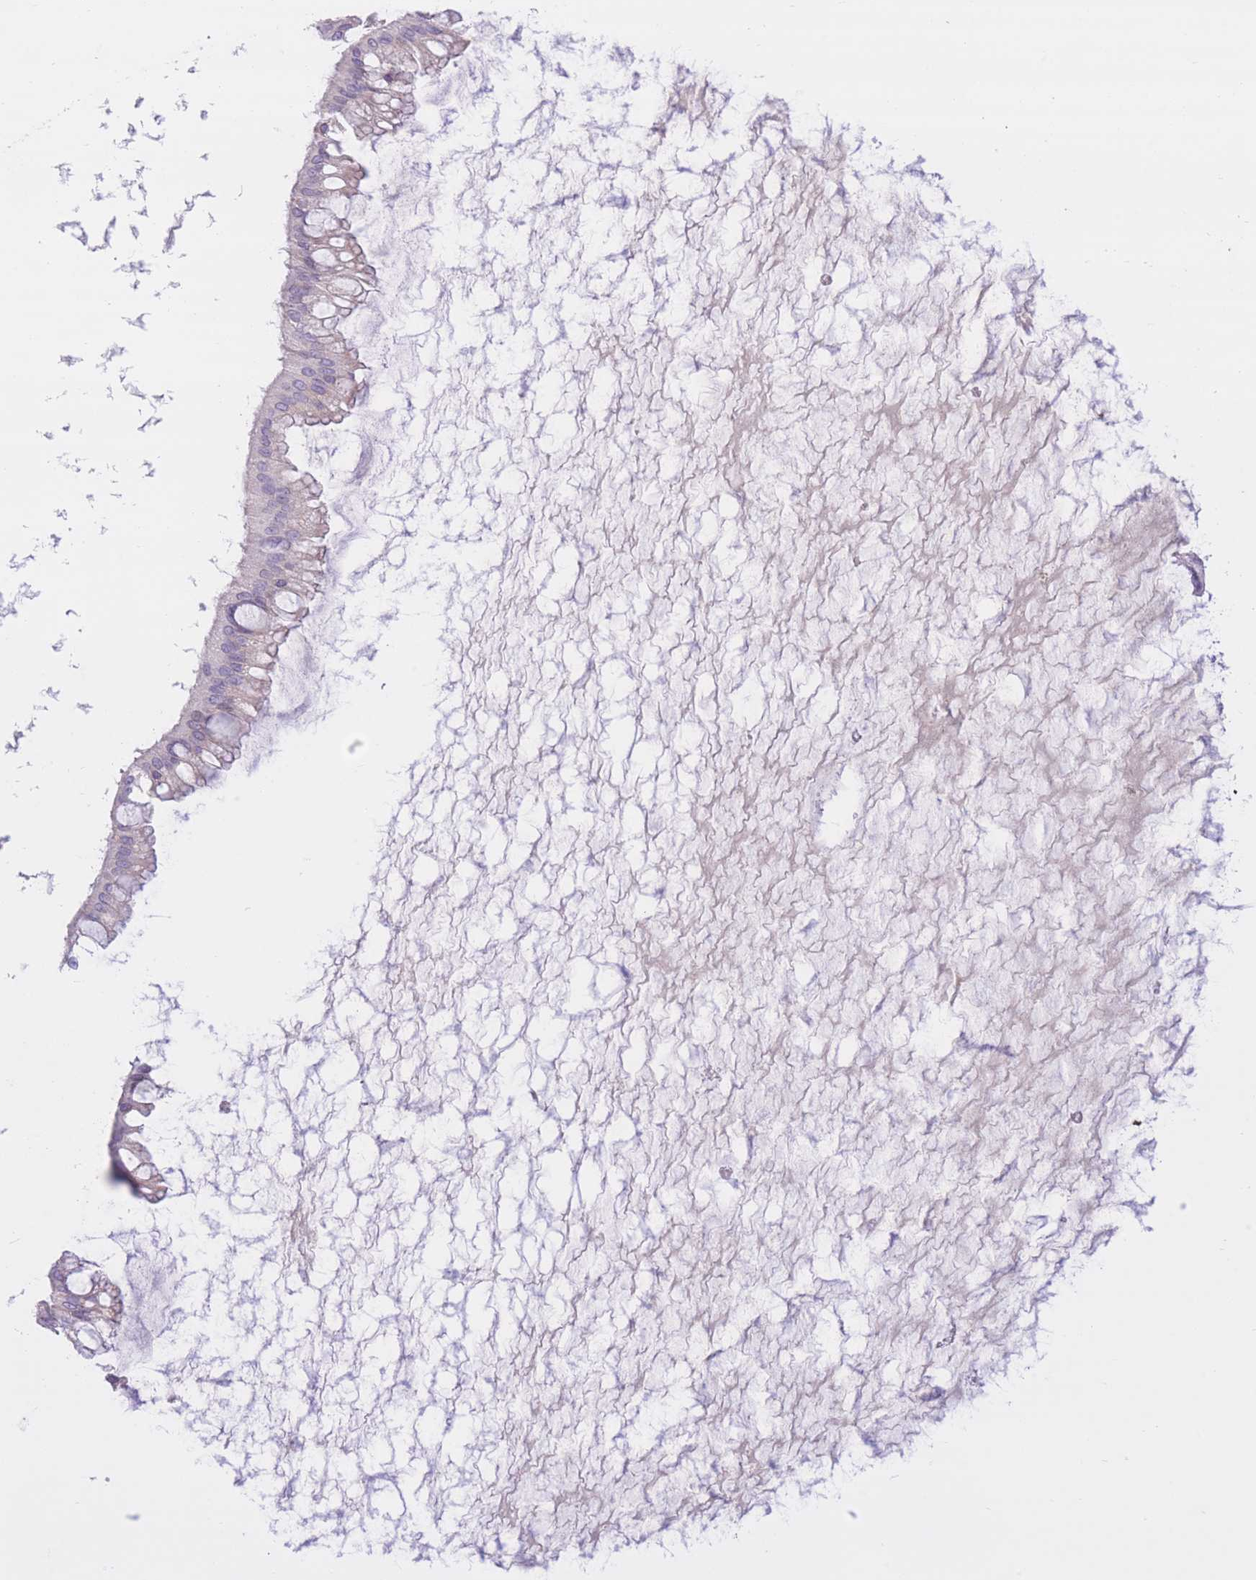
{"staining": {"intensity": "negative", "quantity": "none", "location": "none"}, "tissue": "ovarian cancer", "cell_type": "Tumor cells", "image_type": "cancer", "snomed": [{"axis": "morphology", "description": "Cystadenocarcinoma, mucinous, NOS"}, {"axis": "topography", "description": "Ovary"}], "caption": "This histopathology image is of mucinous cystadenocarcinoma (ovarian) stained with IHC to label a protein in brown with the nuclei are counter-stained blue. There is no expression in tumor cells.", "gene": "RPL39L", "patient": {"sex": "female", "age": 73}}